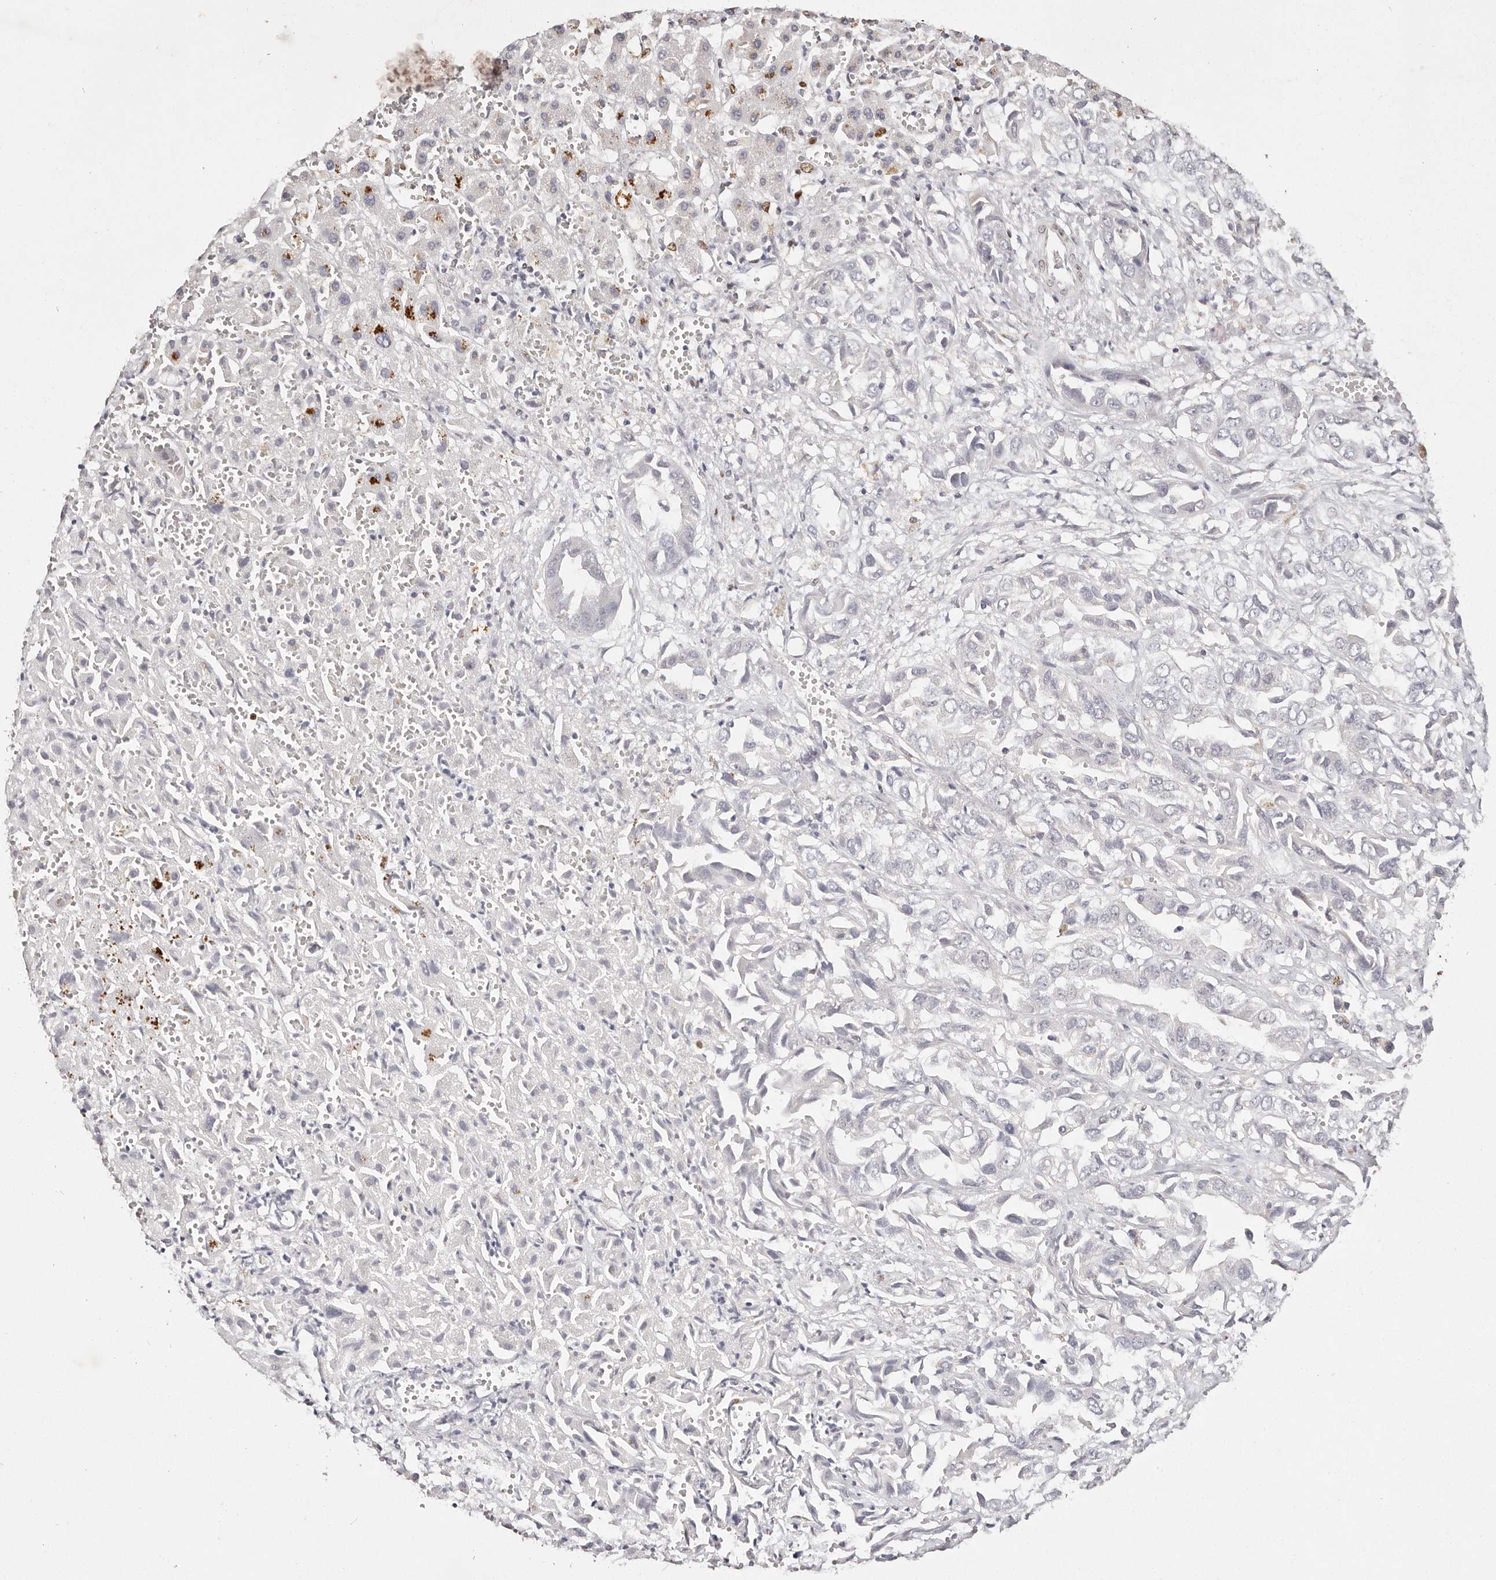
{"staining": {"intensity": "negative", "quantity": "none", "location": "none"}, "tissue": "liver cancer", "cell_type": "Tumor cells", "image_type": "cancer", "snomed": [{"axis": "morphology", "description": "Cholangiocarcinoma"}, {"axis": "topography", "description": "Liver"}], "caption": "The image displays no staining of tumor cells in liver cancer (cholangiocarcinoma).", "gene": "IQGAP3", "patient": {"sex": "female", "age": 52}}